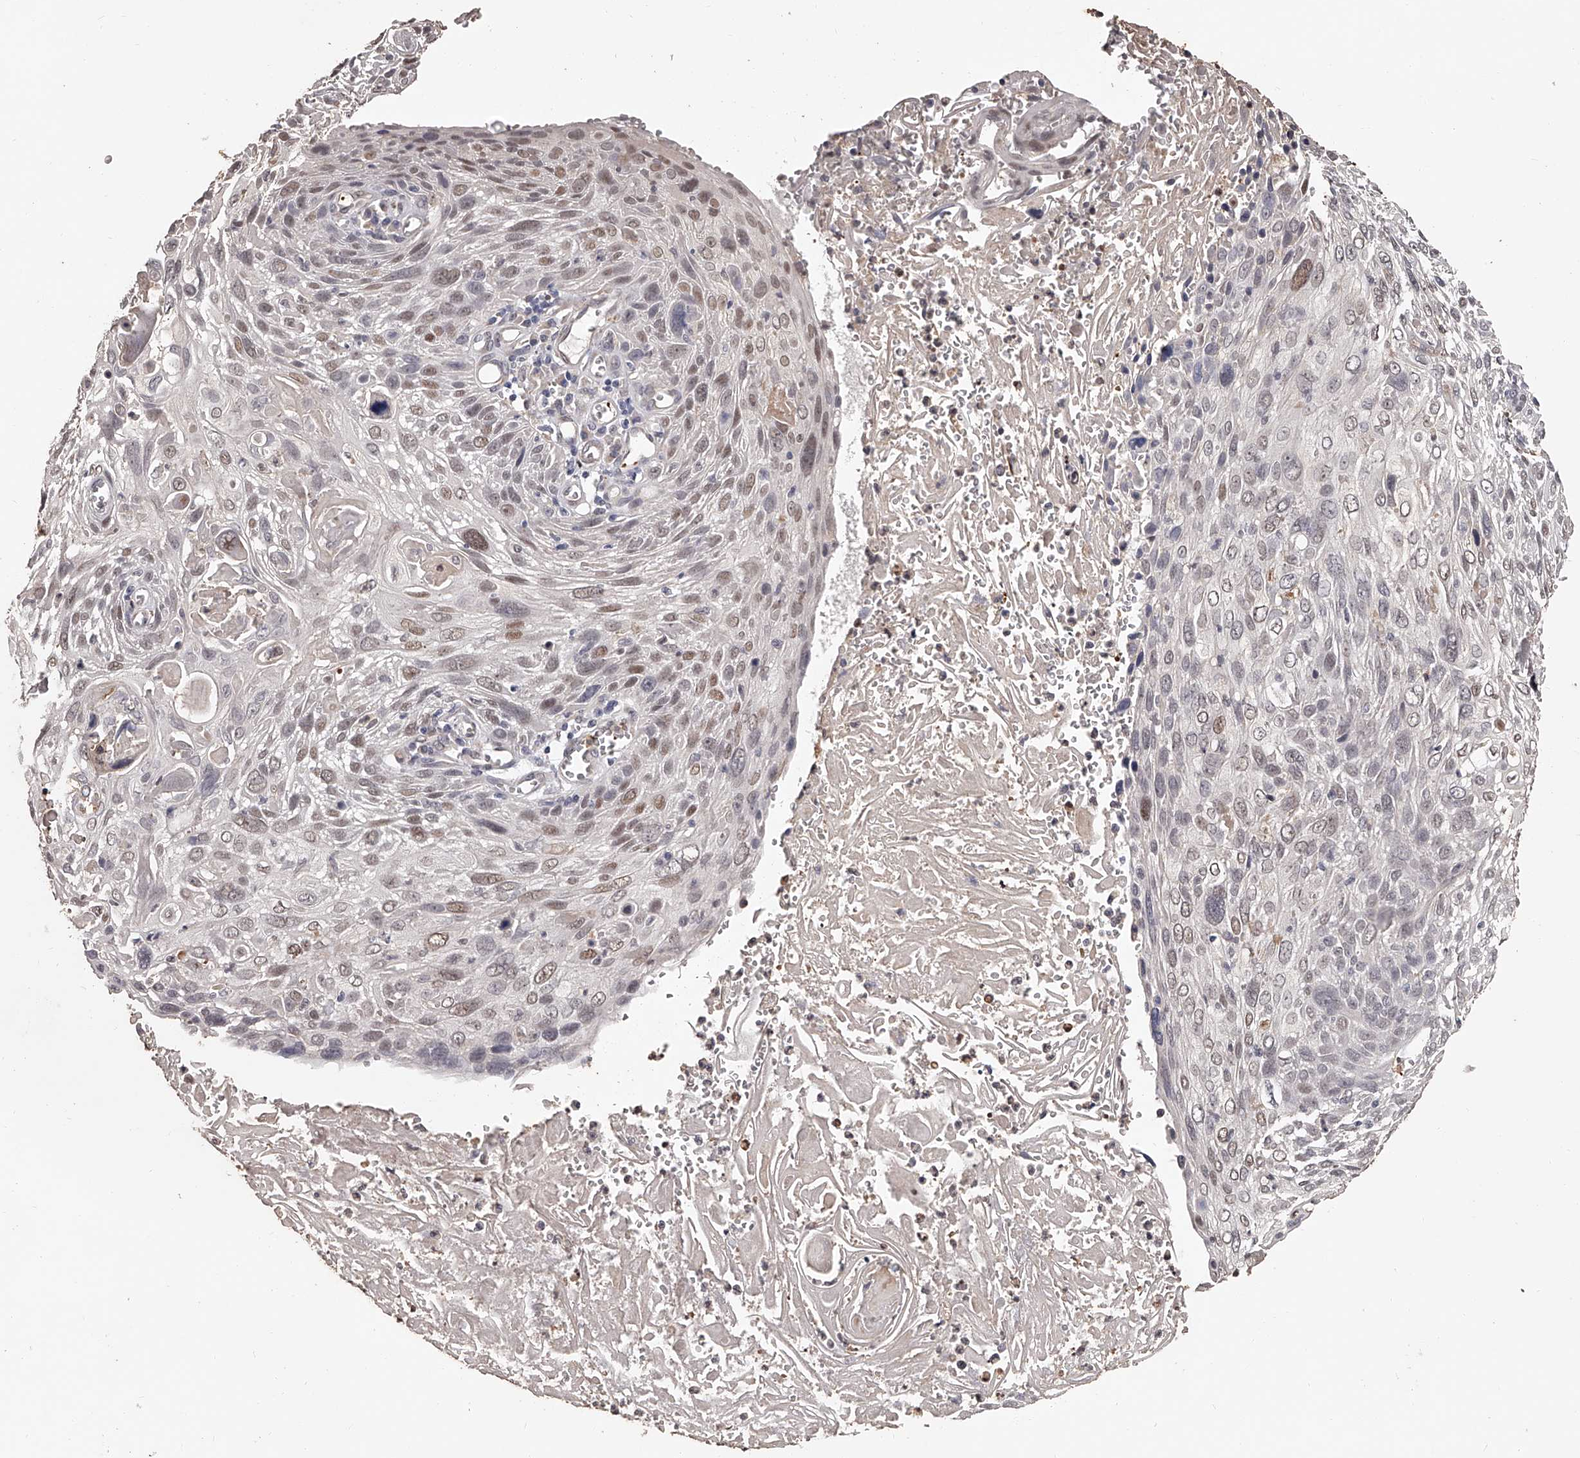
{"staining": {"intensity": "moderate", "quantity": "<25%", "location": "nuclear"}, "tissue": "cervical cancer", "cell_type": "Tumor cells", "image_type": "cancer", "snomed": [{"axis": "morphology", "description": "Squamous cell carcinoma, NOS"}, {"axis": "topography", "description": "Cervix"}], "caption": "Brown immunohistochemical staining in squamous cell carcinoma (cervical) demonstrates moderate nuclear staining in approximately <25% of tumor cells.", "gene": "URGCP", "patient": {"sex": "female", "age": 51}}